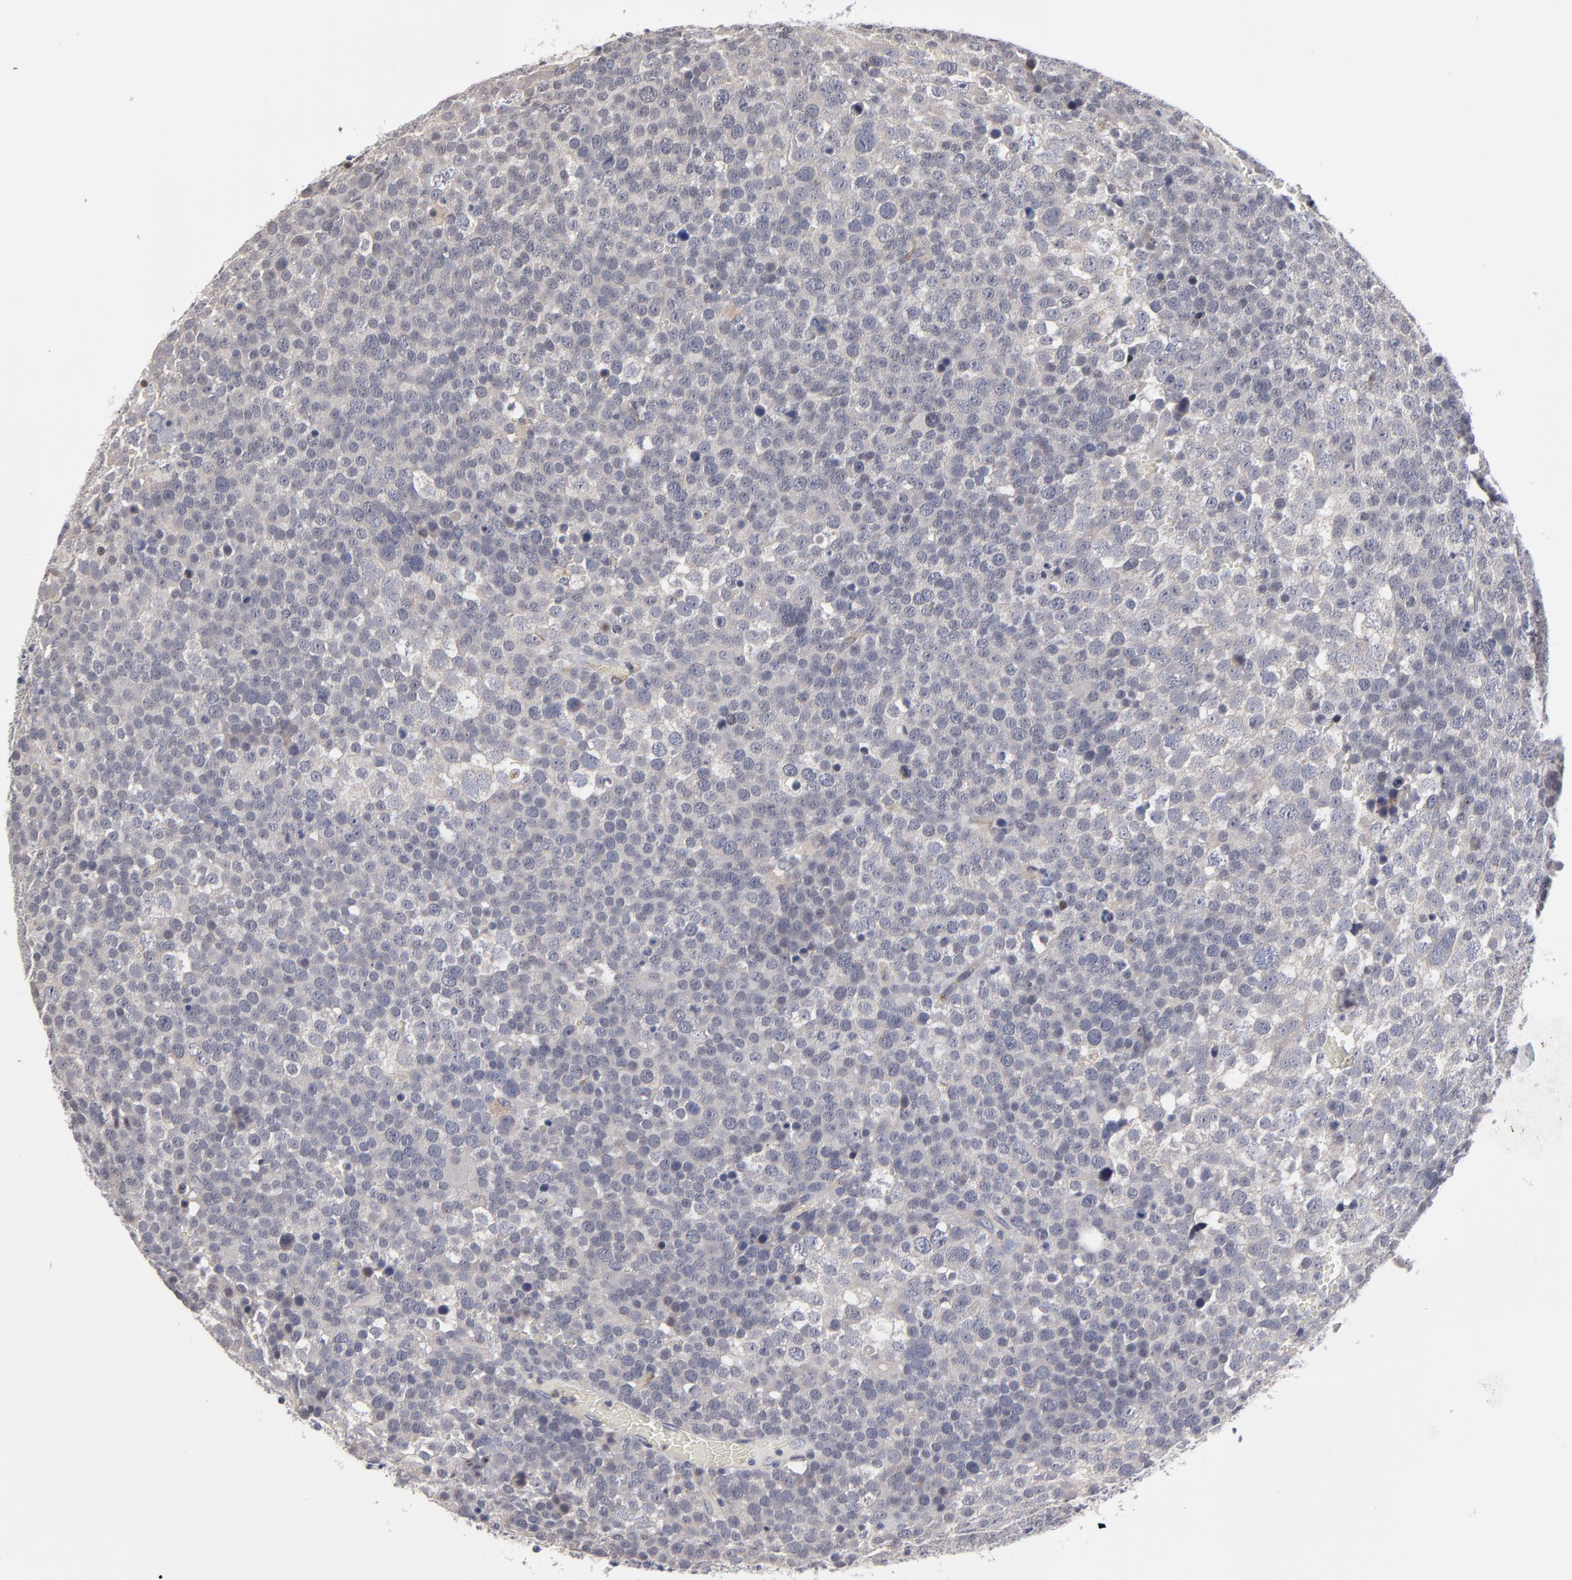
{"staining": {"intensity": "weak", "quantity": ">75%", "location": "cytoplasmic/membranous"}, "tissue": "testis cancer", "cell_type": "Tumor cells", "image_type": "cancer", "snomed": [{"axis": "morphology", "description": "Seminoma, NOS"}, {"axis": "topography", "description": "Testis"}], "caption": "Protein staining of seminoma (testis) tissue shows weak cytoplasmic/membranous expression in about >75% of tumor cells.", "gene": "ZNF157", "patient": {"sex": "male", "age": 71}}